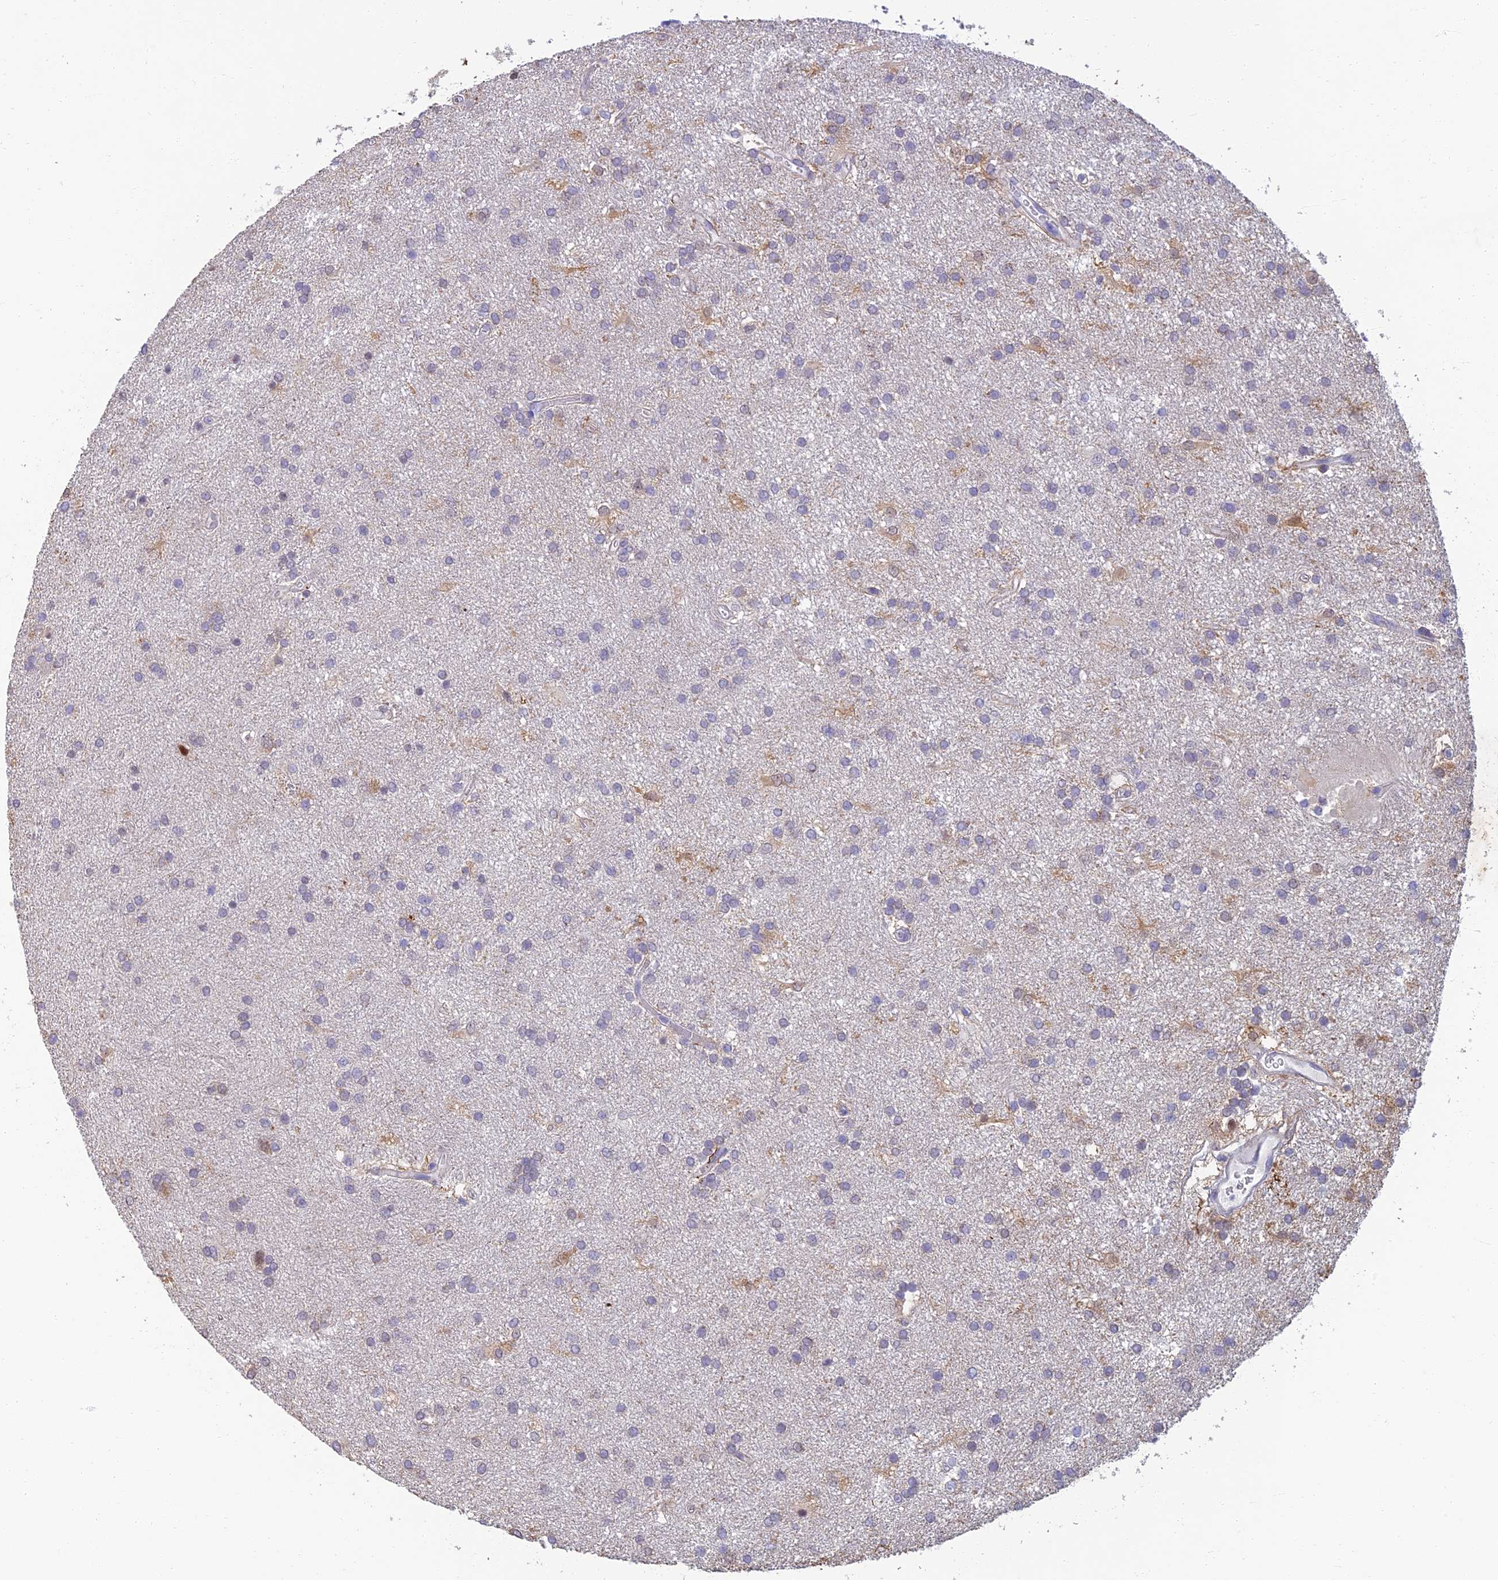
{"staining": {"intensity": "negative", "quantity": "none", "location": "none"}, "tissue": "glioma", "cell_type": "Tumor cells", "image_type": "cancer", "snomed": [{"axis": "morphology", "description": "Glioma, malignant, Low grade"}, {"axis": "topography", "description": "Brain"}], "caption": "Tumor cells are negative for protein expression in human glioma.", "gene": "NEURL1", "patient": {"sex": "male", "age": 66}}